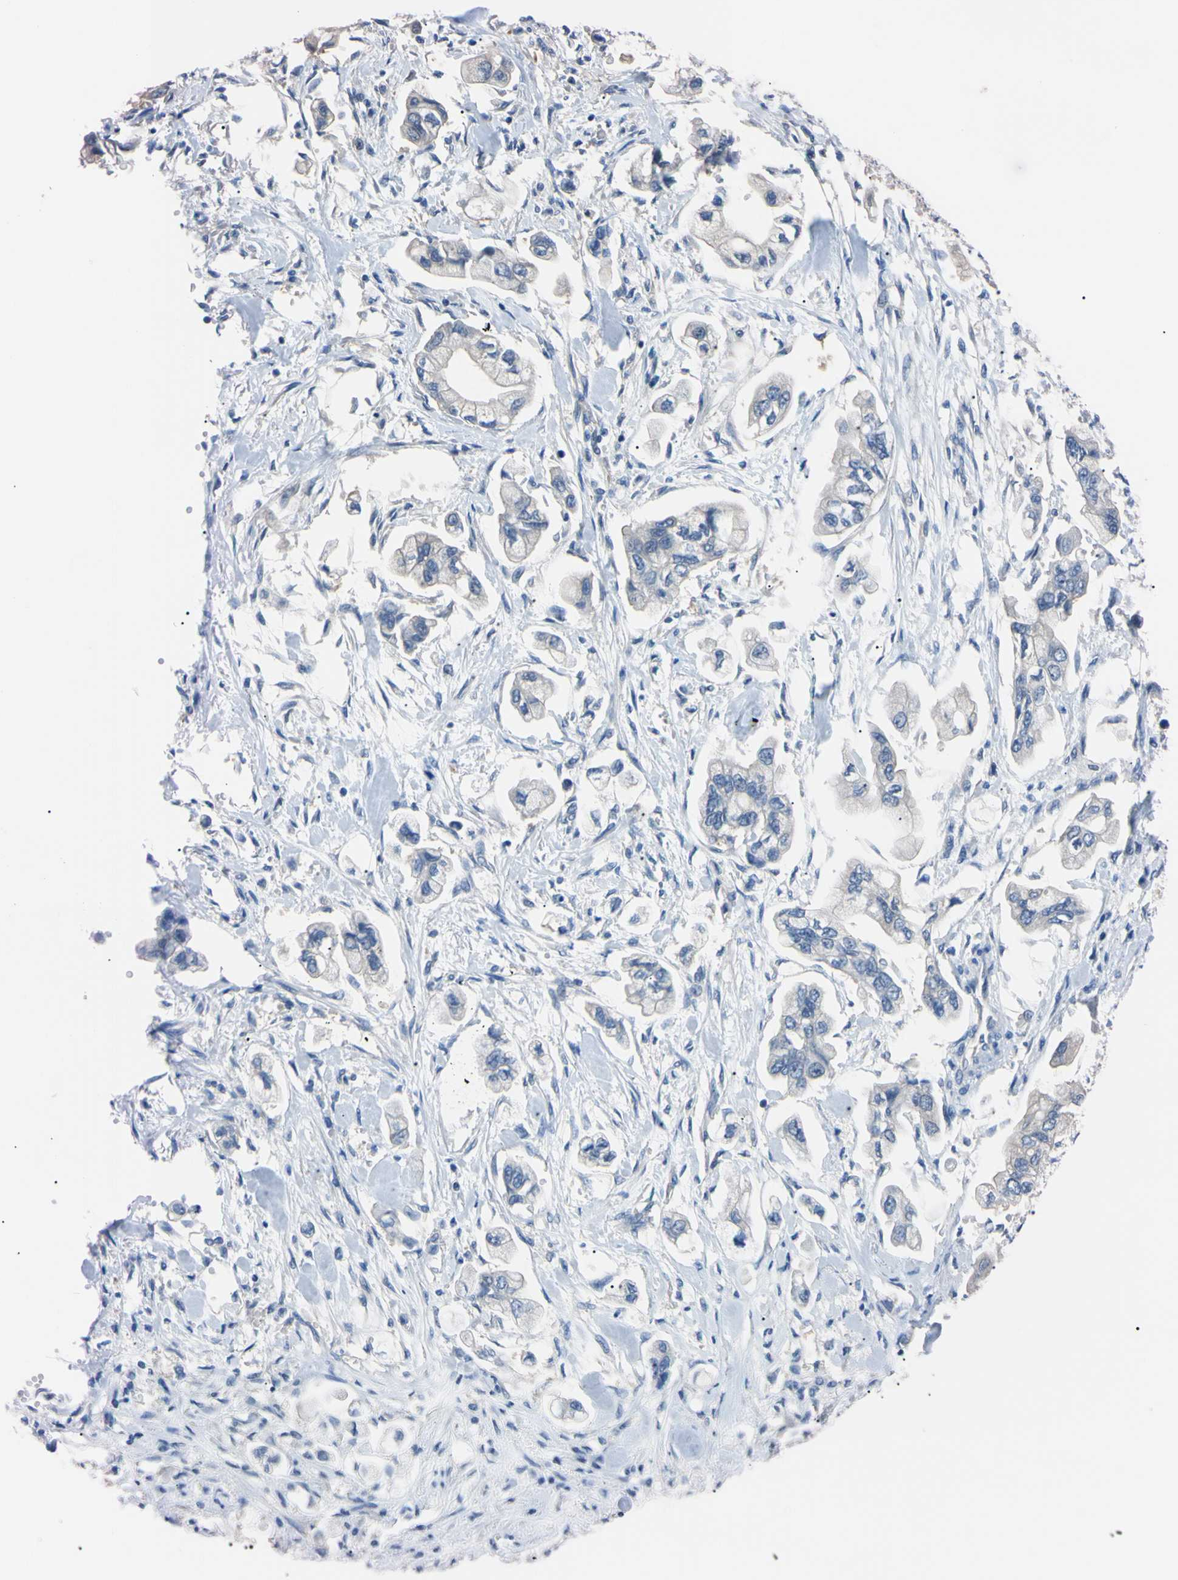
{"staining": {"intensity": "weak", "quantity": "25%-75%", "location": "cytoplasmic/membranous"}, "tissue": "stomach cancer", "cell_type": "Tumor cells", "image_type": "cancer", "snomed": [{"axis": "morphology", "description": "Adenocarcinoma, NOS"}, {"axis": "topography", "description": "Stomach"}], "caption": "Immunohistochemistry (IHC) image of human stomach cancer (adenocarcinoma) stained for a protein (brown), which displays low levels of weak cytoplasmic/membranous staining in about 25%-75% of tumor cells.", "gene": "RARS1", "patient": {"sex": "male", "age": 62}}